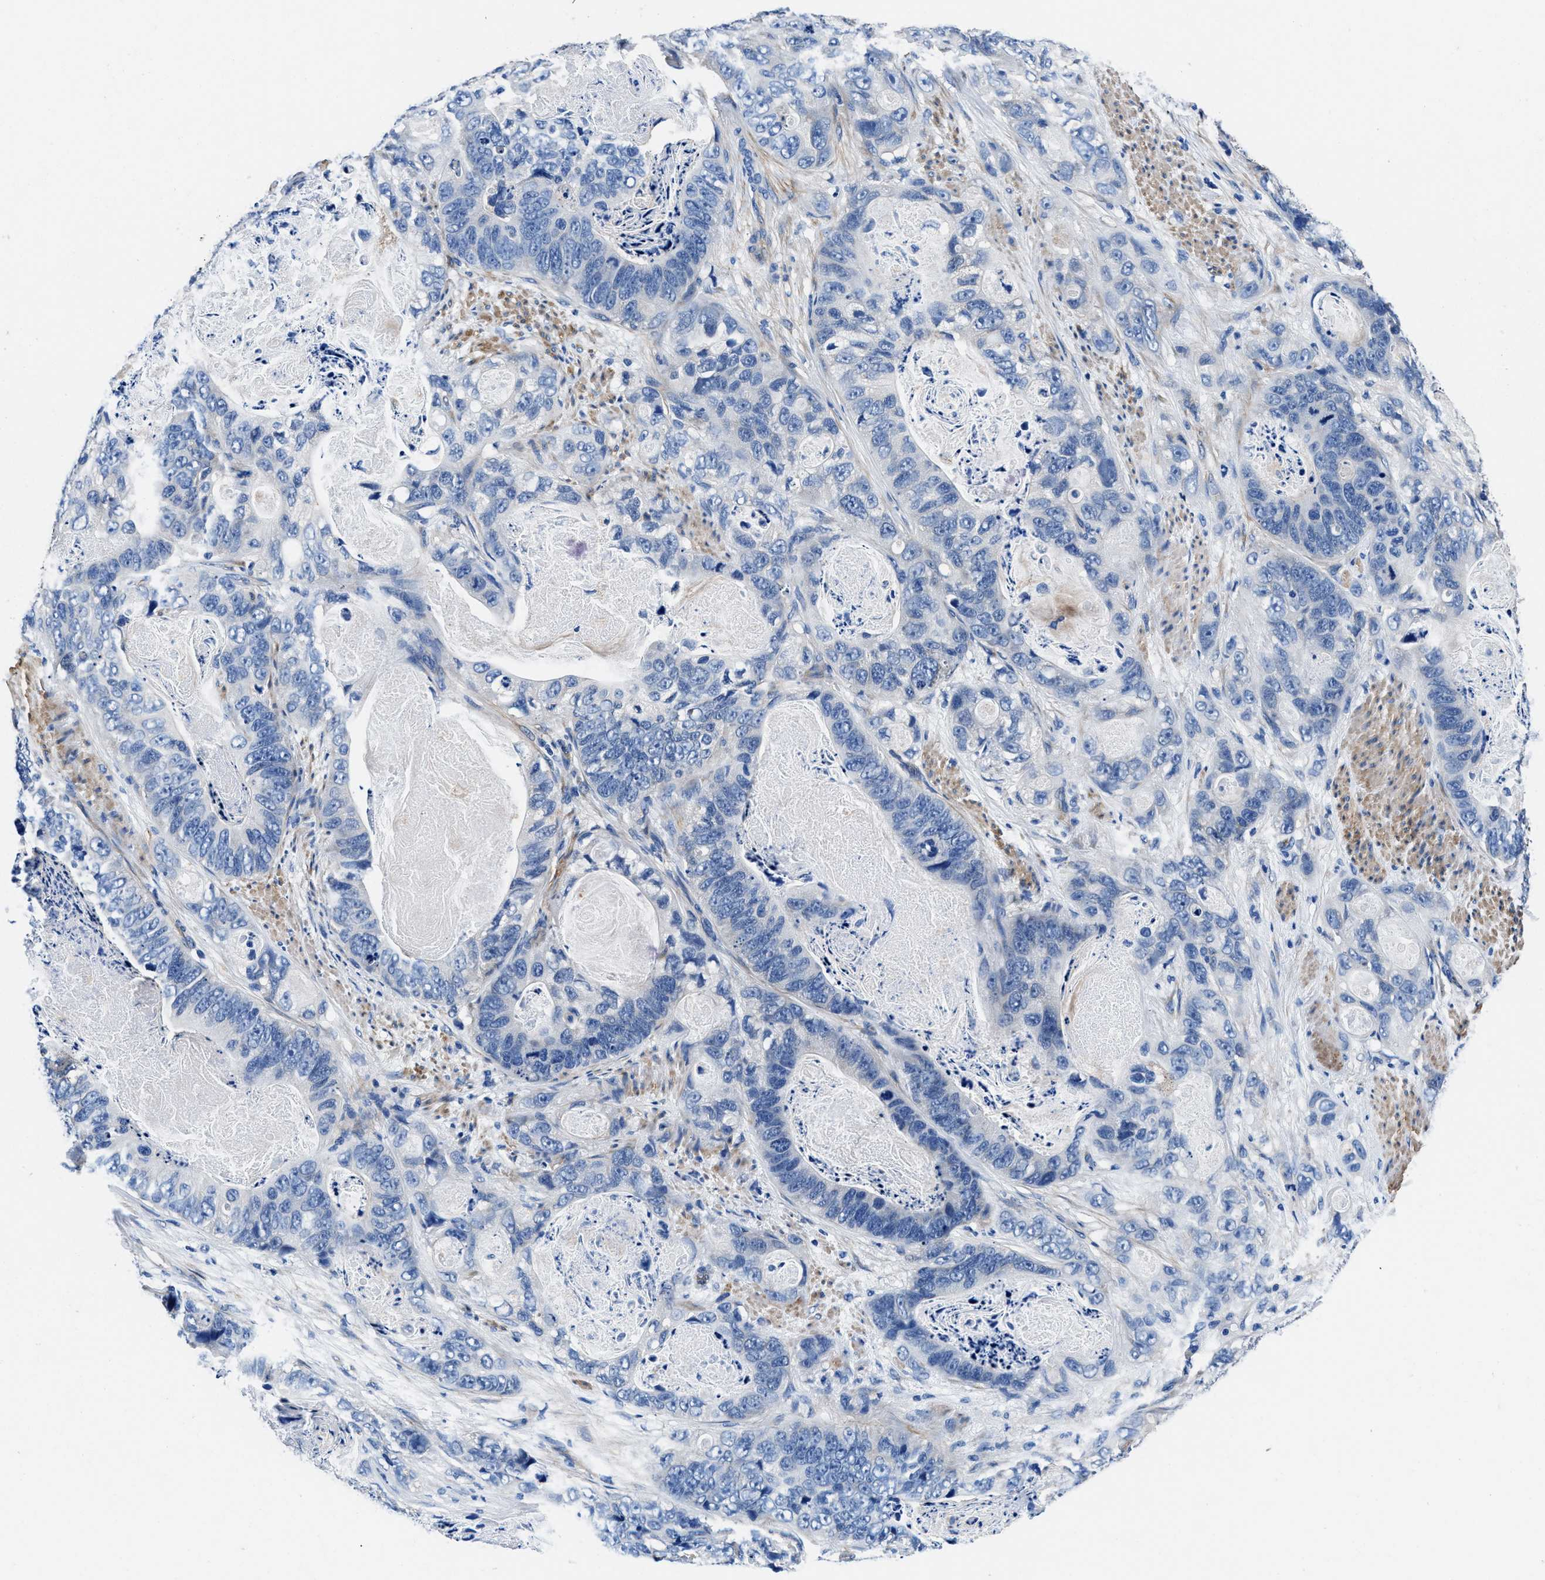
{"staining": {"intensity": "negative", "quantity": "none", "location": "none"}, "tissue": "stomach cancer", "cell_type": "Tumor cells", "image_type": "cancer", "snomed": [{"axis": "morphology", "description": "Adenocarcinoma, NOS"}, {"axis": "topography", "description": "Stomach"}], "caption": "There is no significant expression in tumor cells of stomach cancer. (IHC, brightfield microscopy, high magnification).", "gene": "NEU1", "patient": {"sex": "female", "age": 89}}